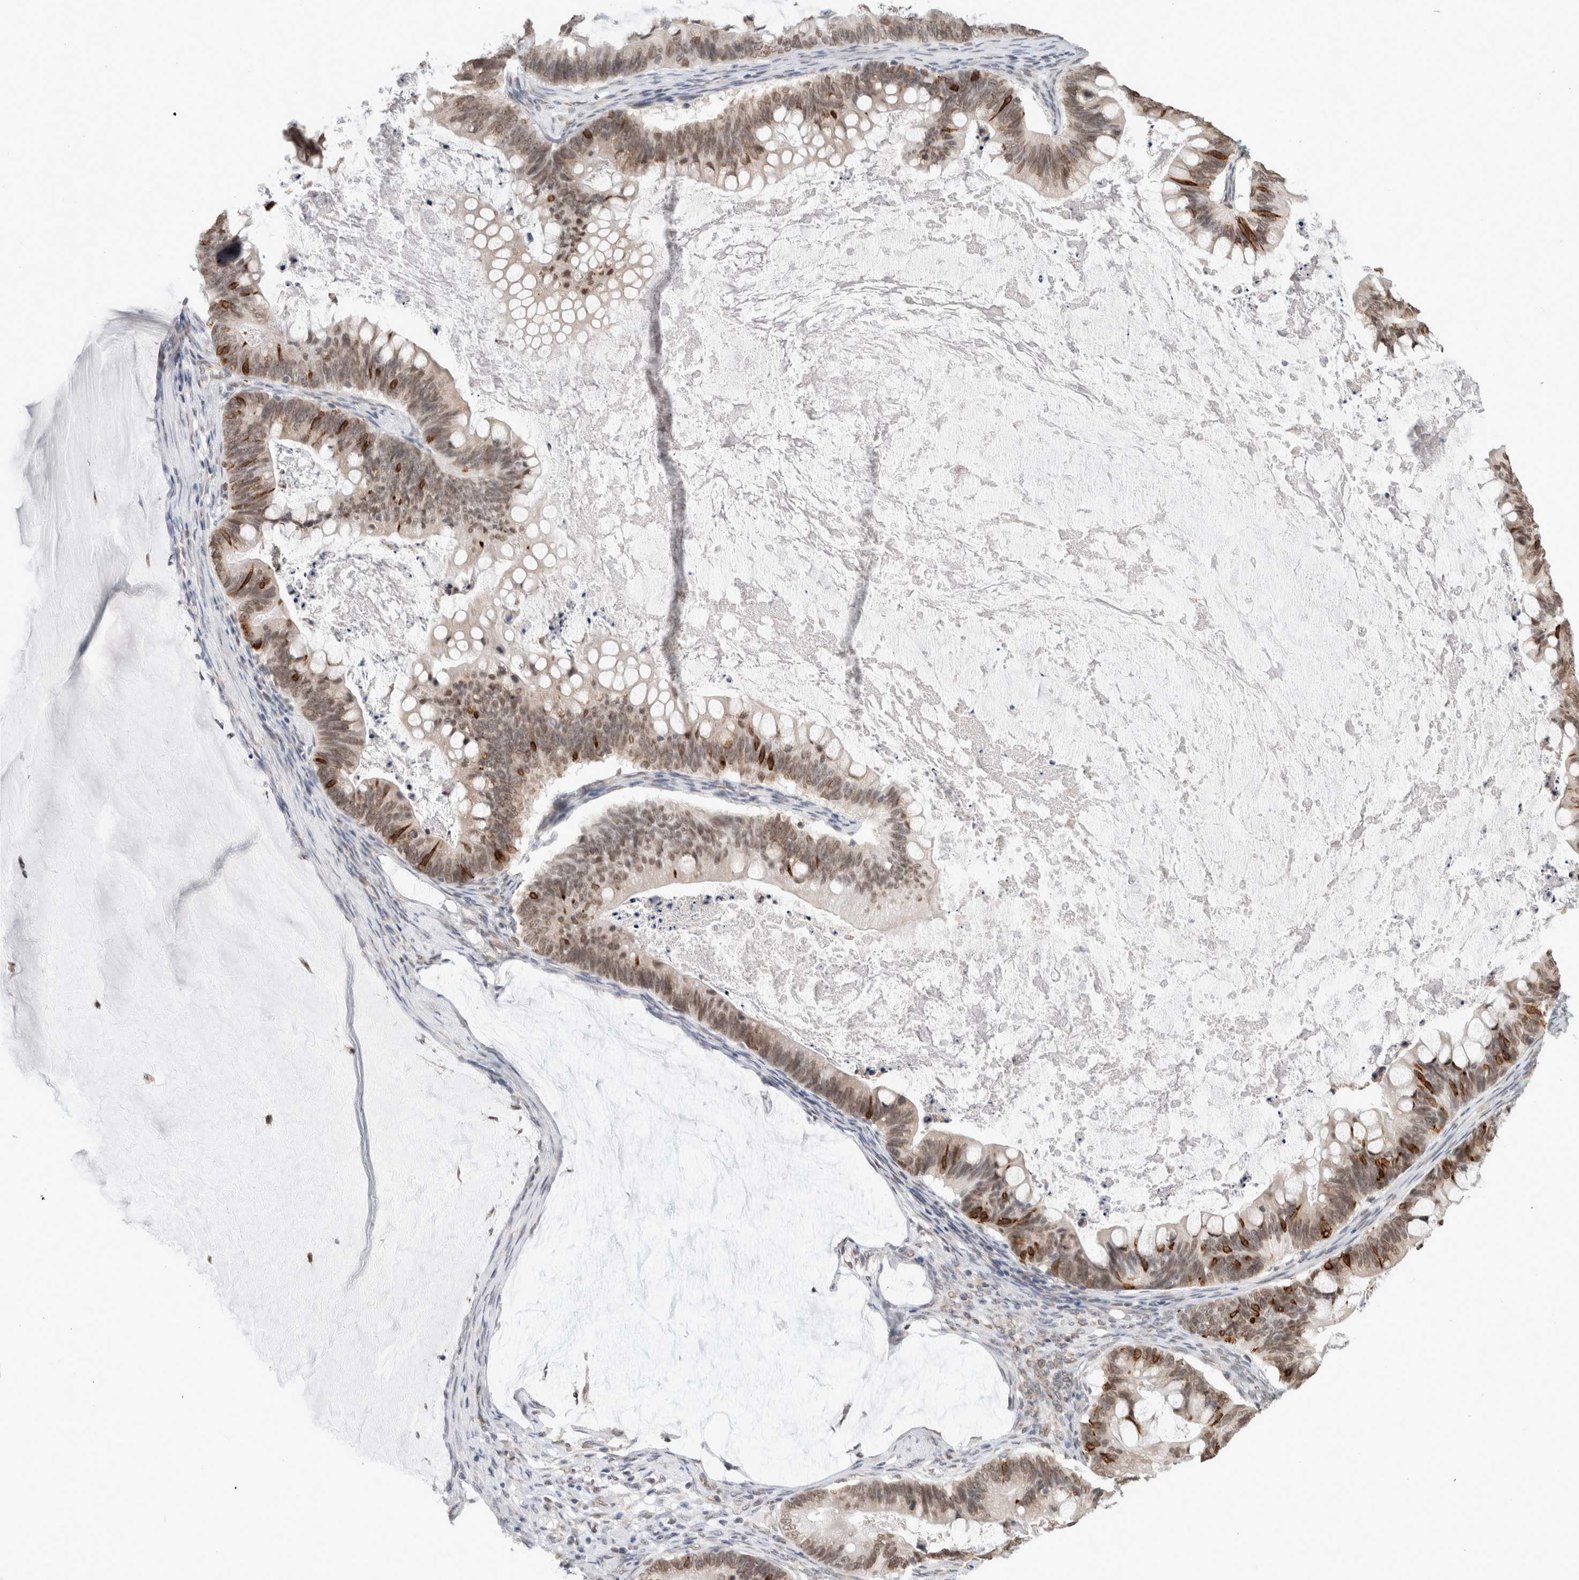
{"staining": {"intensity": "weak", "quantity": ">75%", "location": "cytoplasmic/membranous,nuclear"}, "tissue": "ovarian cancer", "cell_type": "Tumor cells", "image_type": "cancer", "snomed": [{"axis": "morphology", "description": "Cystadenocarcinoma, mucinous, NOS"}, {"axis": "topography", "description": "Ovary"}], "caption": "Immunohistochemistry (IHC) (DAB) staining of mucinous cystadenocarcinoma (ovarian) demonstrates weak cytoplasmic/membranous and nuclear protein expression in about >75% of tumor cells. (Brightfield microscopy of DAB IHC at high magnification).", "gene": "RBMX2", "patient": {"sex": "female", "age": 61}}